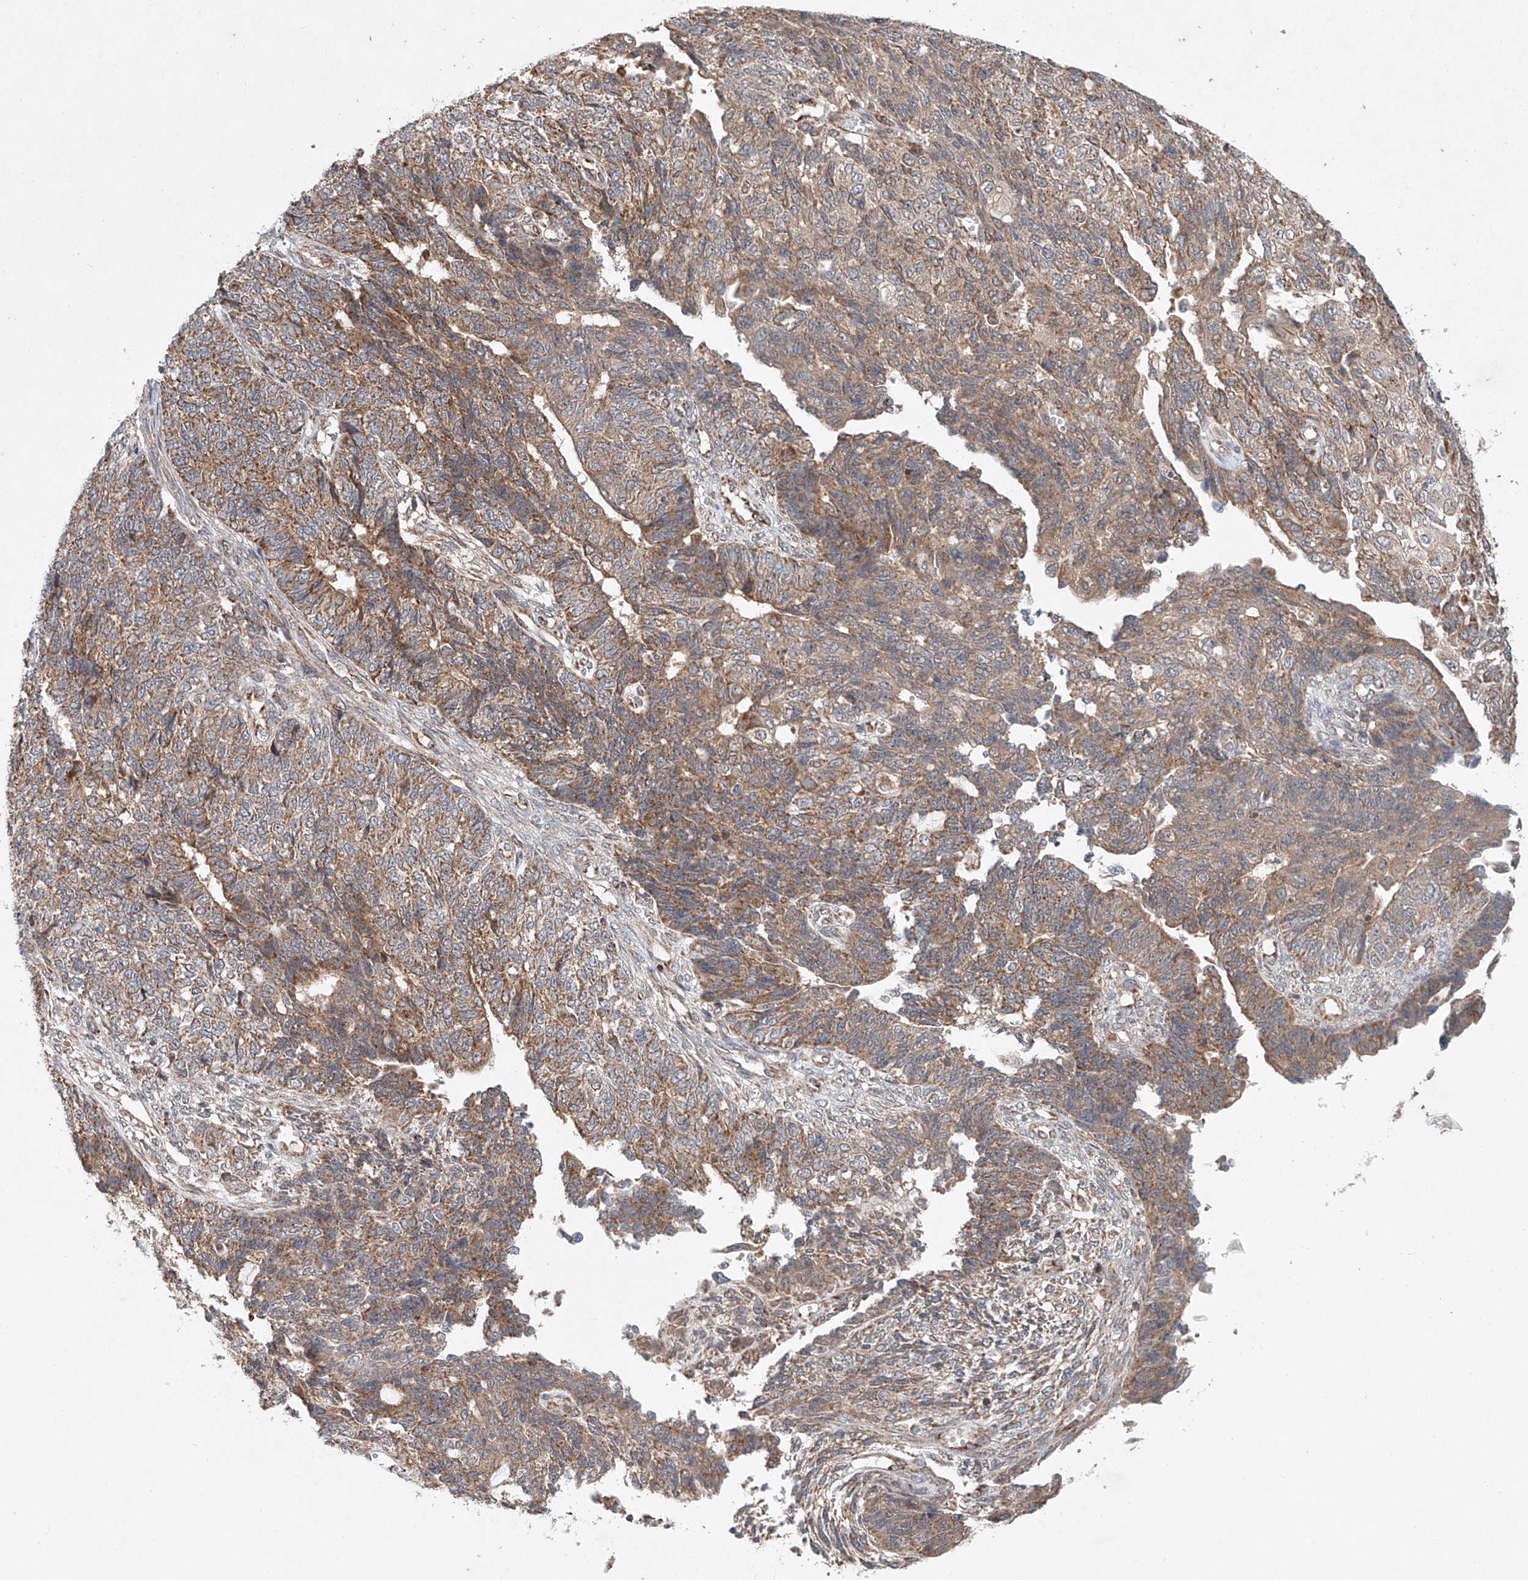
{"staining": {"intensity": "moderate", "quantity": ">75%", "location": "cytoplasmic/membranous"}, "tissue": "endometrial cancer", "cell_type": "Tumor cells", "image_type": "cancer", "snomed": [{"axis": "morphology", "description": "Adenocarcinoma, NOS"}, {"axis": "topography", "description": "Endometrium"}], "caption": "Moderate cytoplasmic/membranous positivity is present in approximately >75% of tumor cells in endometrial adenocarcinoma.", "gene": "DCAF11", "patient": {"sex": "female", "age": 32}}